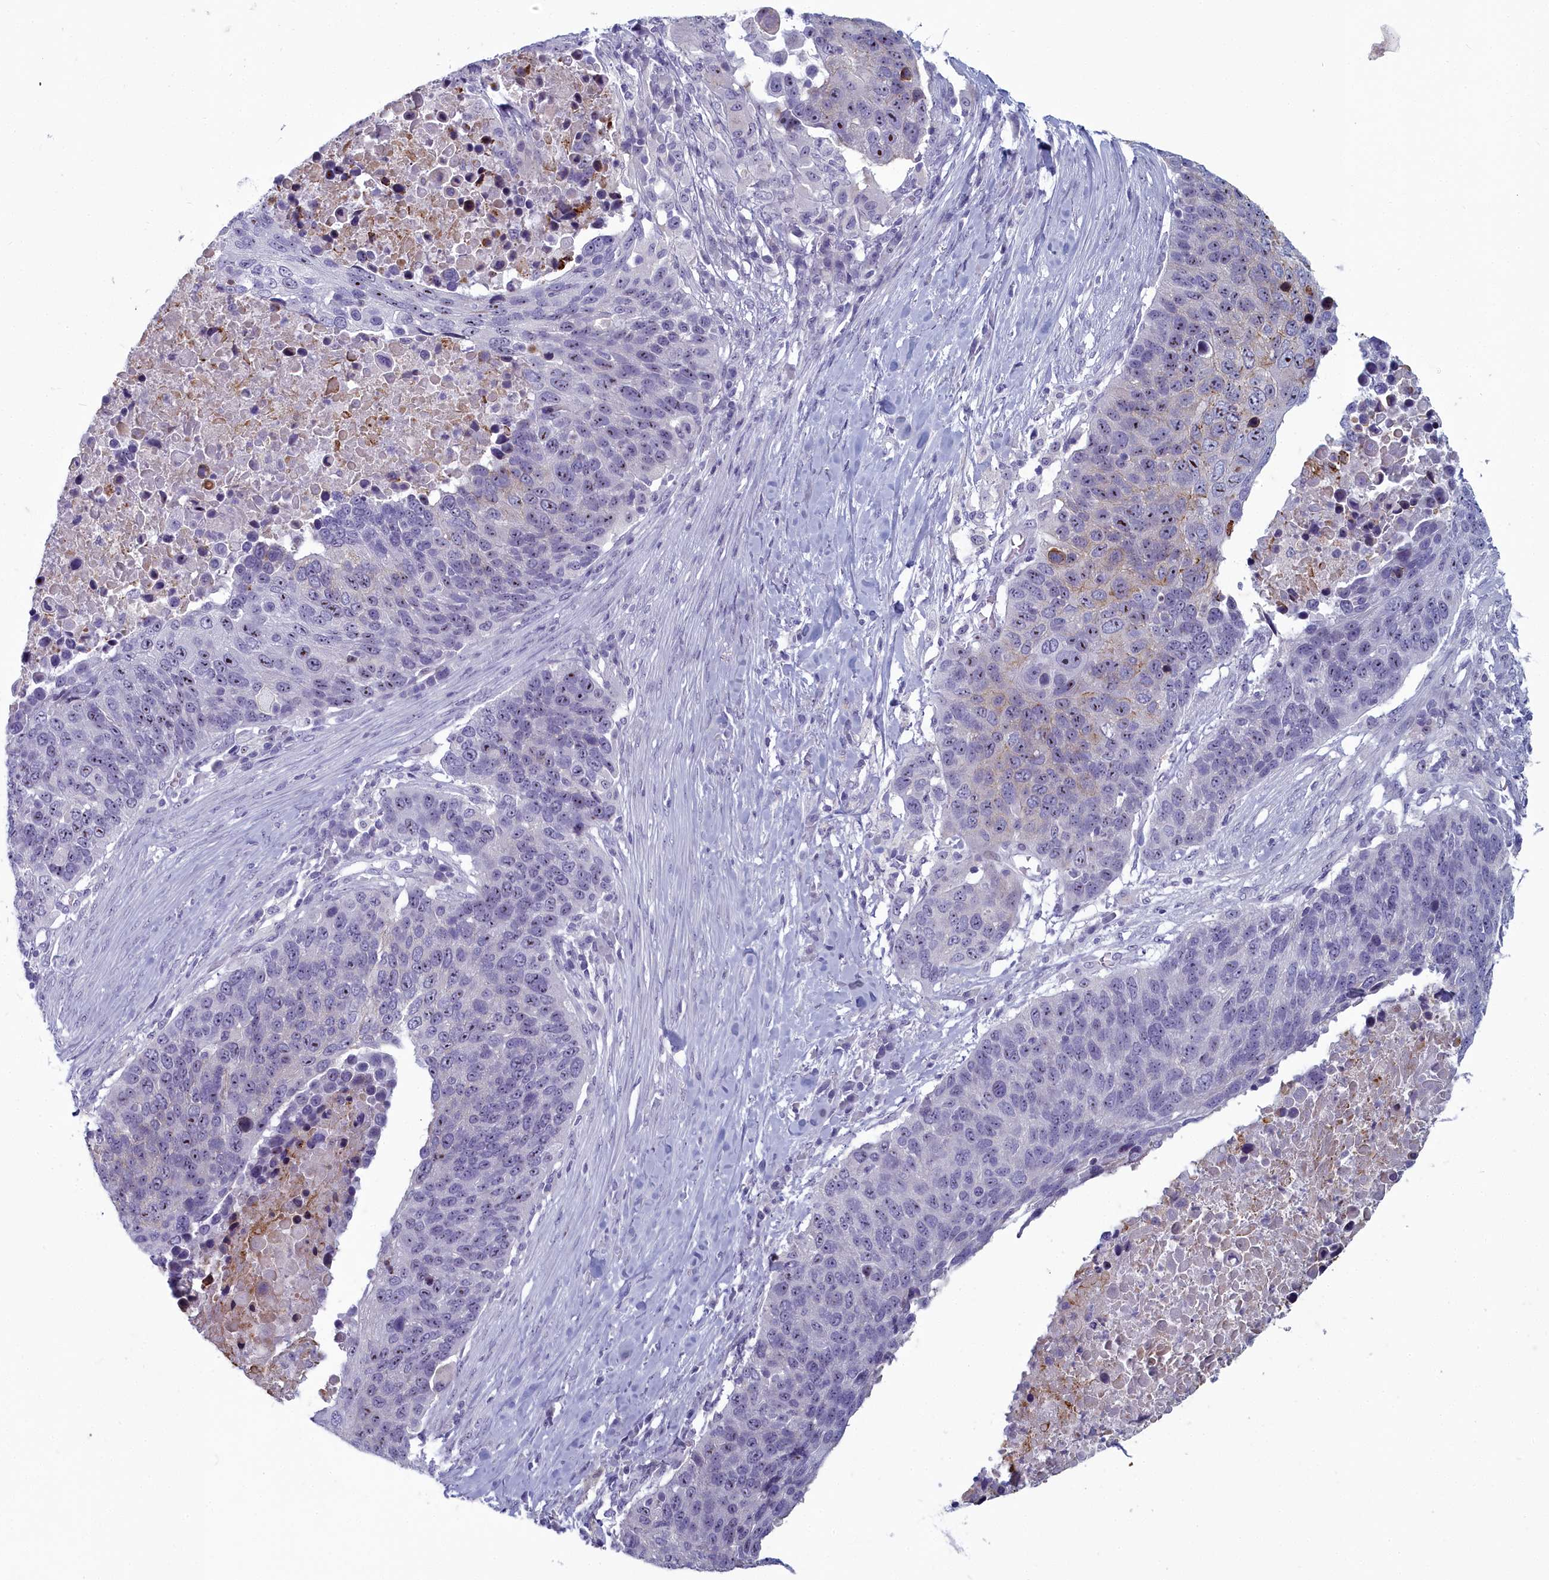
{"staining": {"intensity": "moderate", "quantity": "25%-75%", "location": "nuclear"}, "tissue": "lung cancer", "cell_type": "Tumor cells", "image_type": "cancer", "snomed": [{"axis": "morphology", "description": "Normal tissue, NOS"}, {"axis": "morphology", "description": "Squamous cell carcinoma, NOS"}, {"axis": "topography", "description": "Lymph node"}, {"axis": "topography", "description": "Lung"}], "caption": "Protein expression analysis of lung cancer displays moderate nuclear staining in approximately 25%-75% of tumor cells.", "gene": "INSYN2A", "patient": {"sex": "male", "age": 66}}